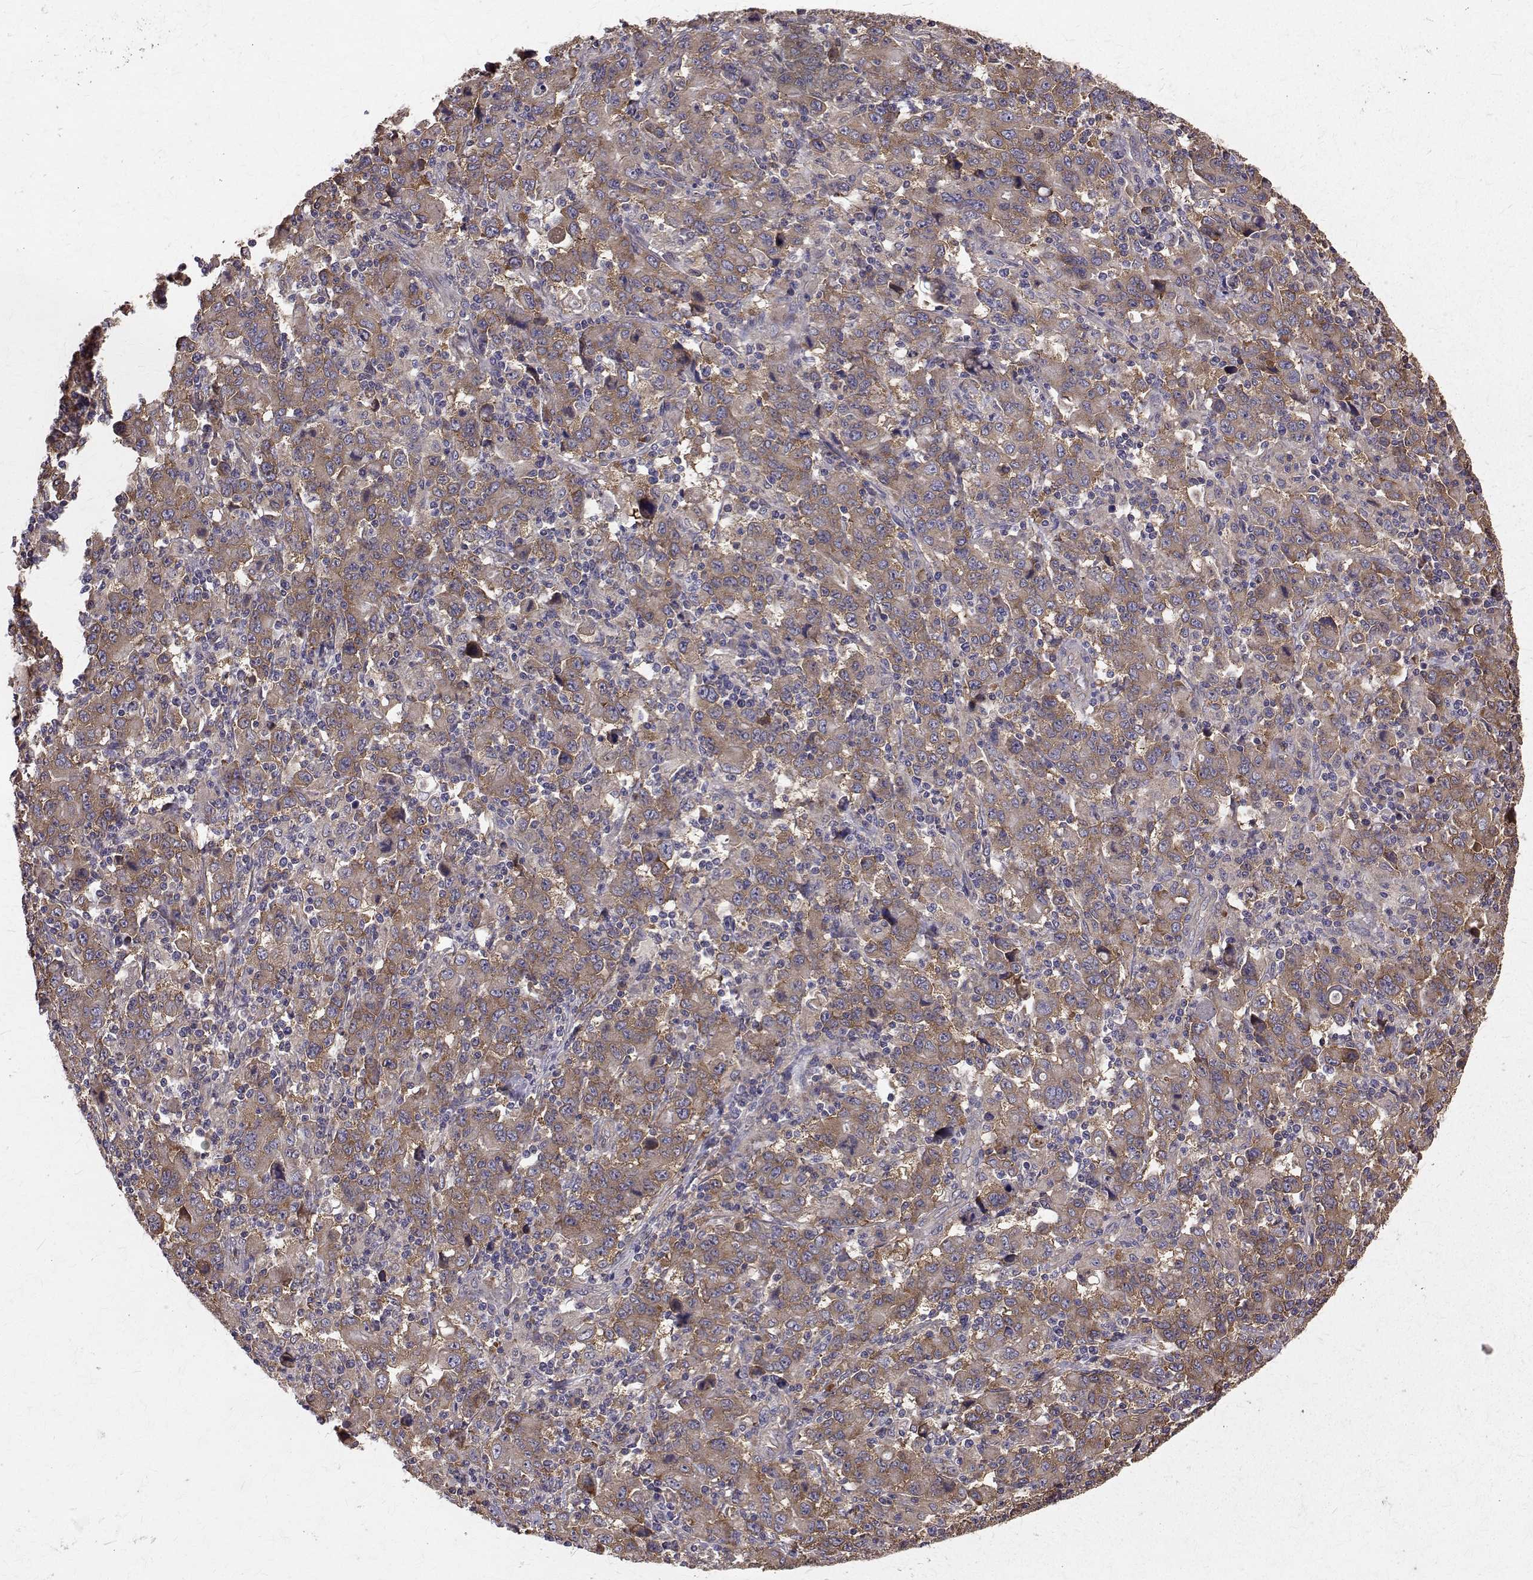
{"staining": {"intensity": "weak", "quantity": ">75%", "location": "cytoplasmic/membranous"}, "tissue": "stomach cancer", "cell_type": "Tumor cells", "image_type": "cancer", "snomed": [{"axis": "morphology", "description": "Adenocarcinoma, NOS"}, {"axis": "topography", "description": "Stomach, upper"}], "caption": "DAB (3,3'-diaminobenzidine) immunohistochemical staining of adenocarcinoma (stomach) shows weak cytoplasmic/membranous protein staining in about >75% of tumor cells.", "gene": "FARSB", "patient": {"sex": "male", "age": 69}}